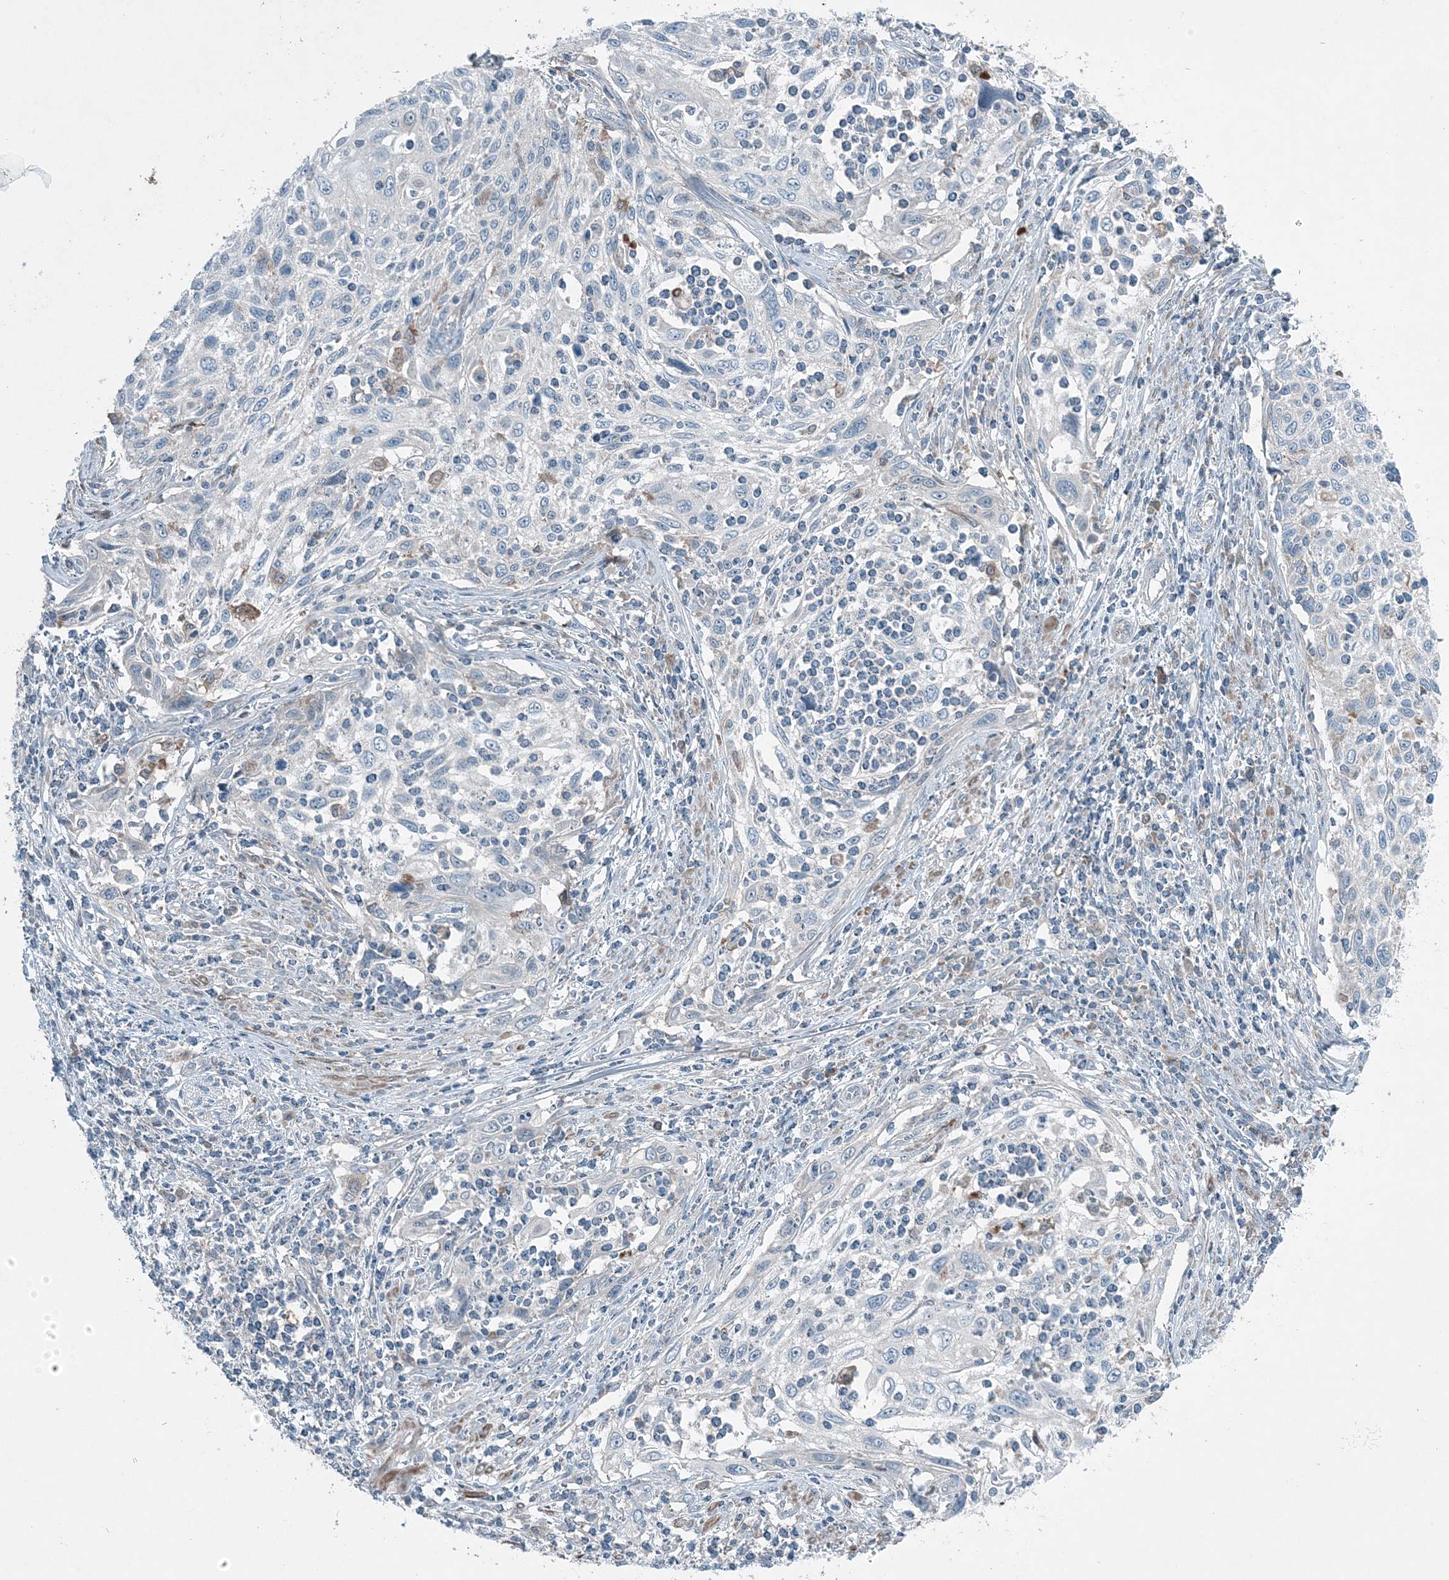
{"staining": {"intensity": "negative", "quantity": "none", "location": "none"}, "tissue": "cervical cancer", "cell_type": "Tumor cells", "image_type": "cancer", "snomed": [{"axis": "morphology", "description": "Squamous cell carcinoma, NOS"}, {"axis": "topography", "description": "Cervix"}], "caption": "Immunohistochemistry photomicrograph of human cervical cancer stained for a protein (brown), which displays no staining in tumor cells.", "gene": "ARMH1", "patient": {"sex": "female", "age": 70}}